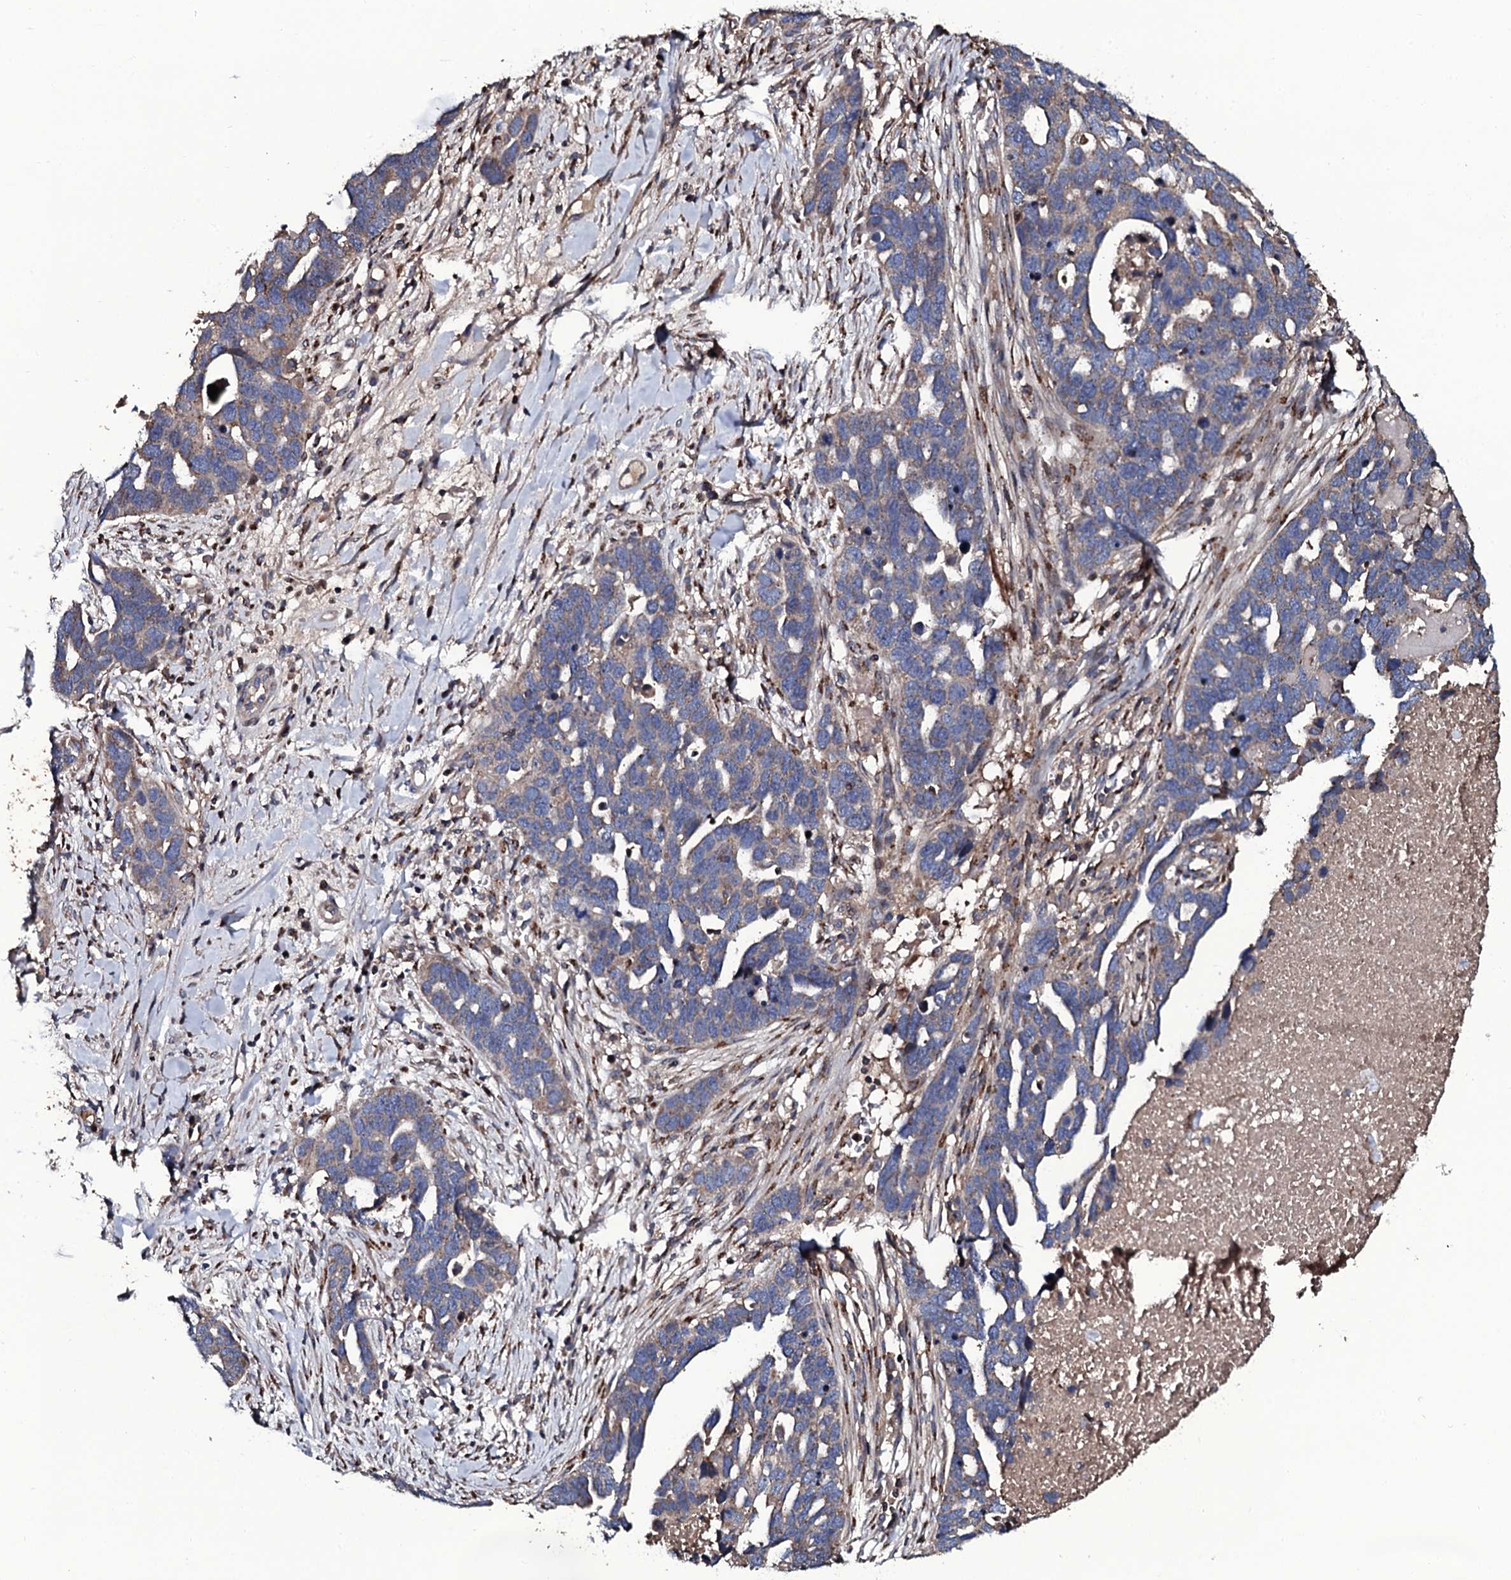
{"staining": {"intensity": "weak", "quantity": "<25%", "location": "cytoplasmic/membranous"}, "tissue": "ovarian cancer", "cell_type": "Tumor cells", "image_type": "cancer", "snomed": [{"axis": "morphology", "description": "Cystadenocarcinoma, serous, NOS"}, {"axis": "topography", "description": "Ovary"}], "caption": "An immunohistochemistry histopathology image of ovarian serous cystadenocarcinoma is shown. There is no staining in tumor cells of ovarian serous cystadenocarcinoma.", "gene": "PLET1", "patient": {"sex": "female", "age": 54}}